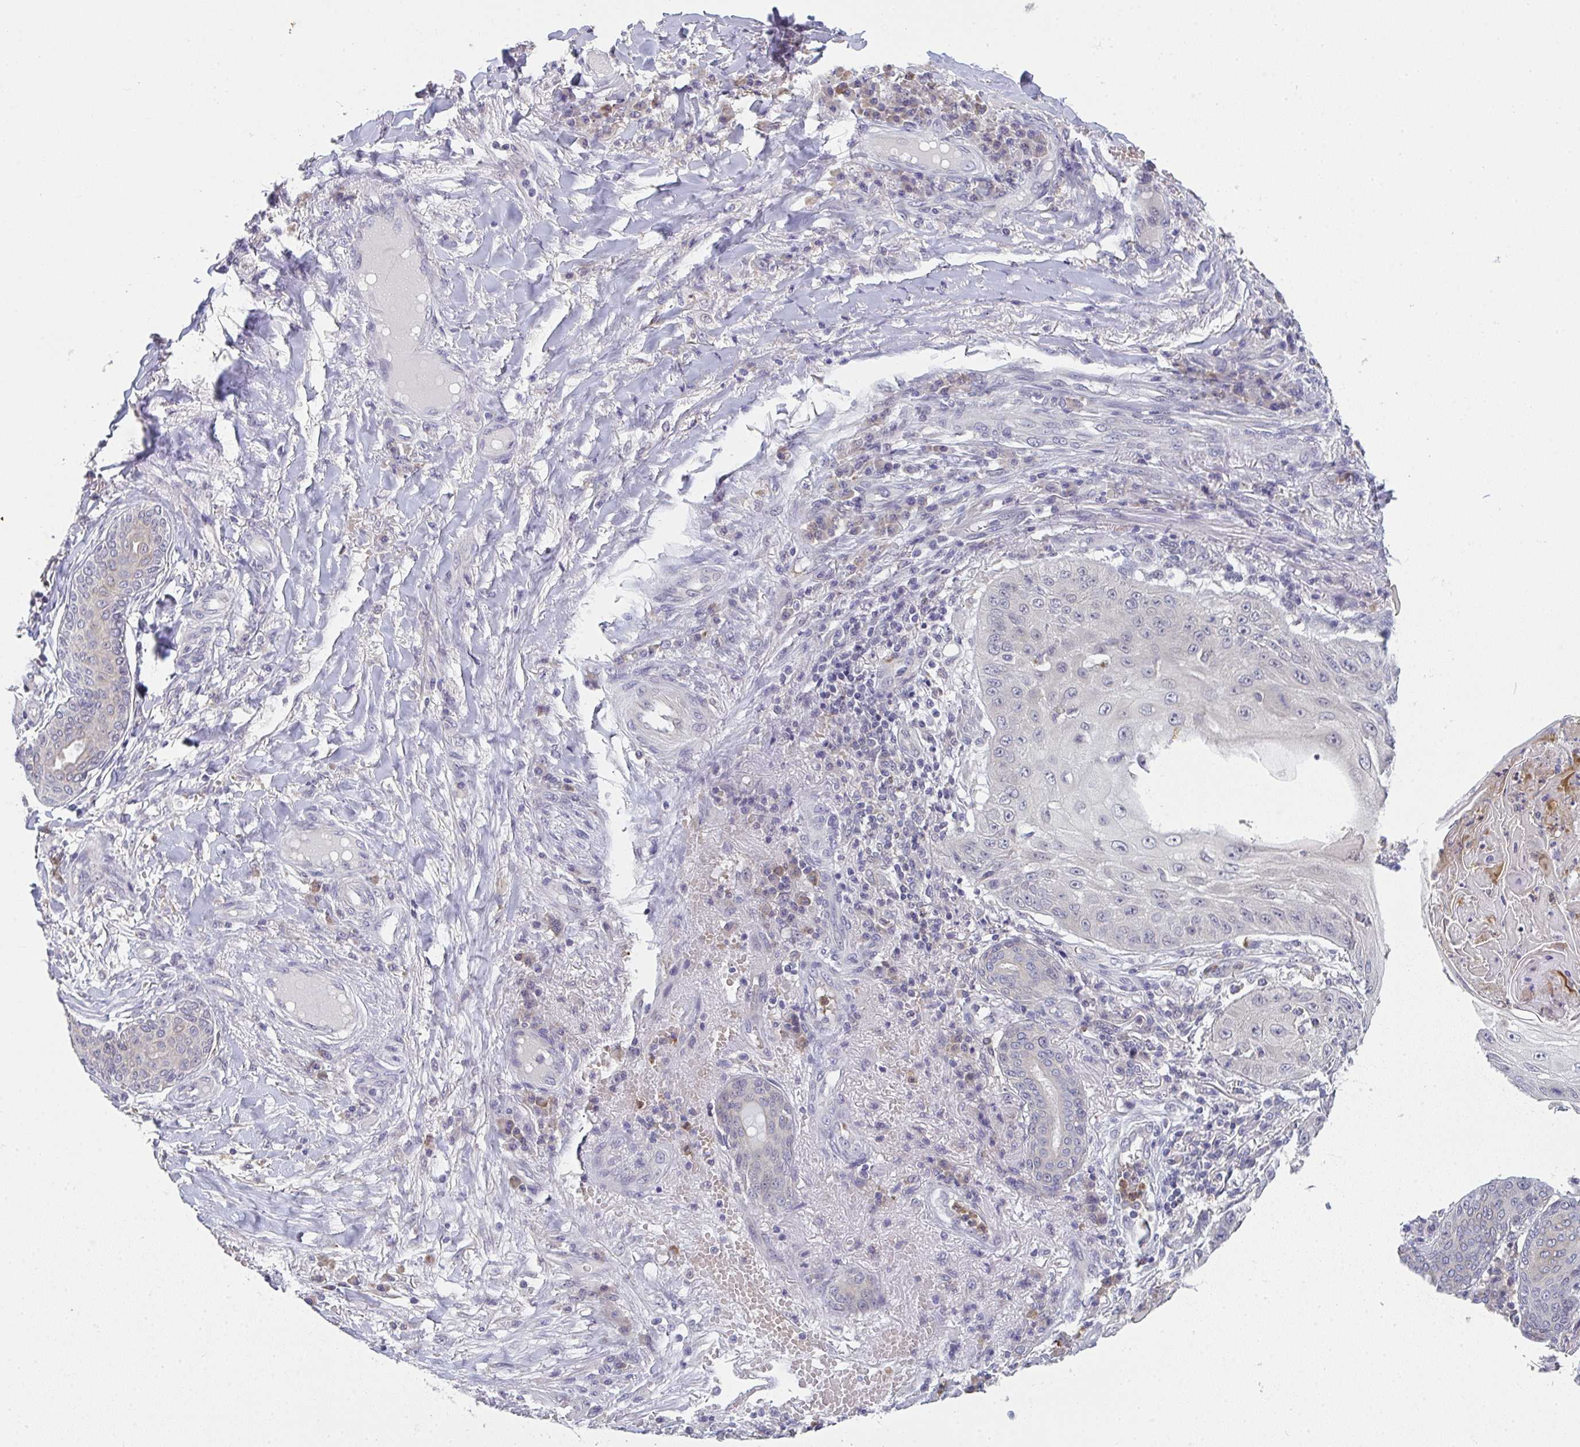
{"staining": {"intensity": "negative", "quantity": "none", "location": "none"}, "tissue": "skin cancer", "cell_type": "Tumor cells", "image_type": "cancer", "snomed": [{"axis": "morphology", "description": "Squamous cell carcinoma, NOS"}, {"axis": "topography", "description": "Skin"}], "caption": "Immunohistochemical staining of skin squamous cell carcinoma shows no significant staining in tumor cells.", "gene": "RIOK1", "patient": {"sex": "male", "age": 70}}